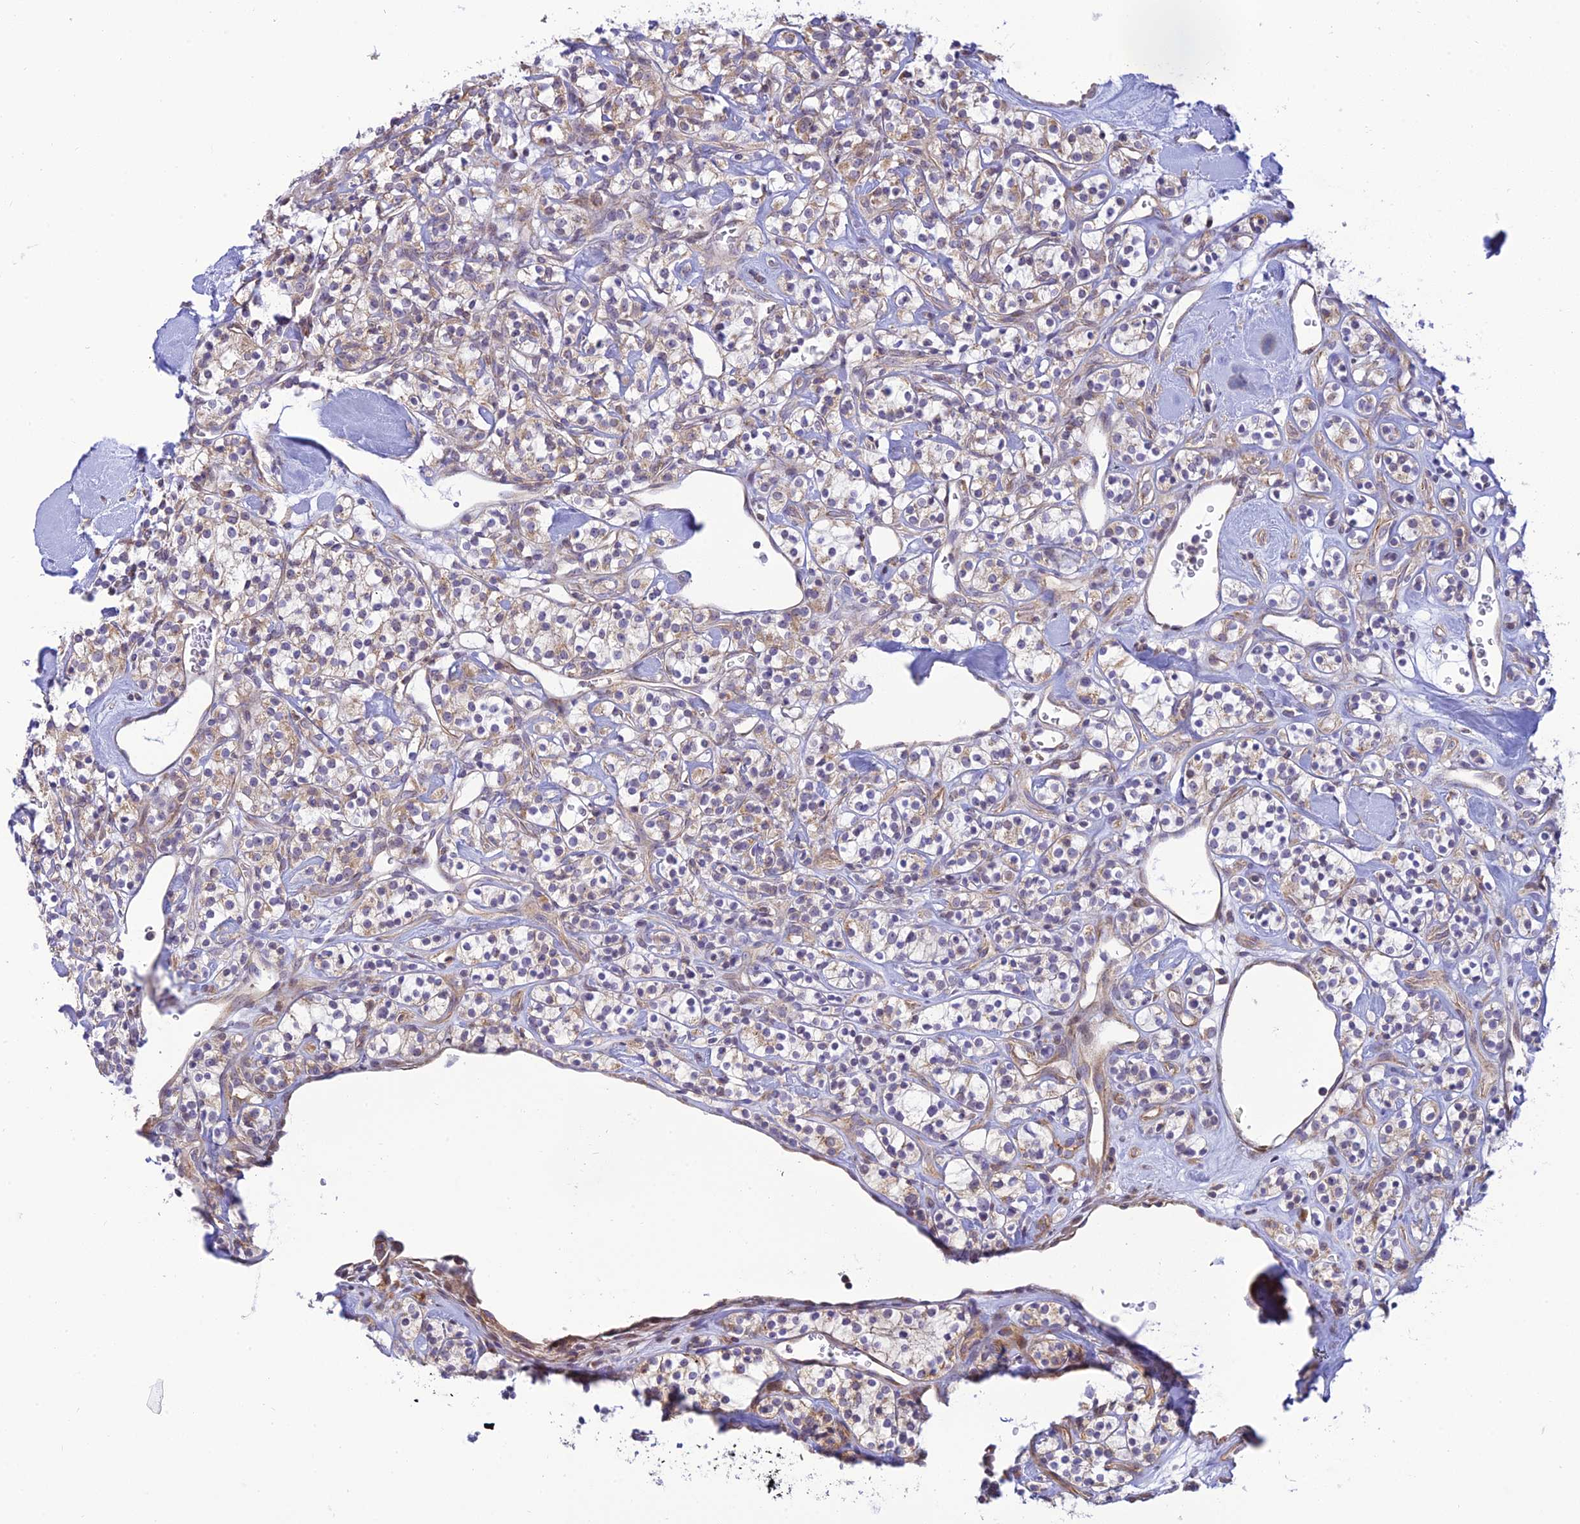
{"staining": {"intensity": "weak", "quantity": "<25%", "location": "cytoplasmic/membranous"}, "tissue": "renal cancer", "cell_type": "Tumor cells", "image_type": "cancer", "snomed": [{"axis": "morphology", "description": "Adenocarcinoma, NOS"}, {"axis": "topography", "description": "Kidney"}], "caption": "Immunohistochemistry micrograph of renal cancer (adenocarcinoma) stained for a protein (brown), which demonstrates no expression in tumor cells. (DAB (3,3'-diaminobenzidine) immunohistochemistry (IHC) visualized using brightfield microscopy, high magnification).", "gene": "HOOK2", "patient": {"sex": "male", "age": 77}}